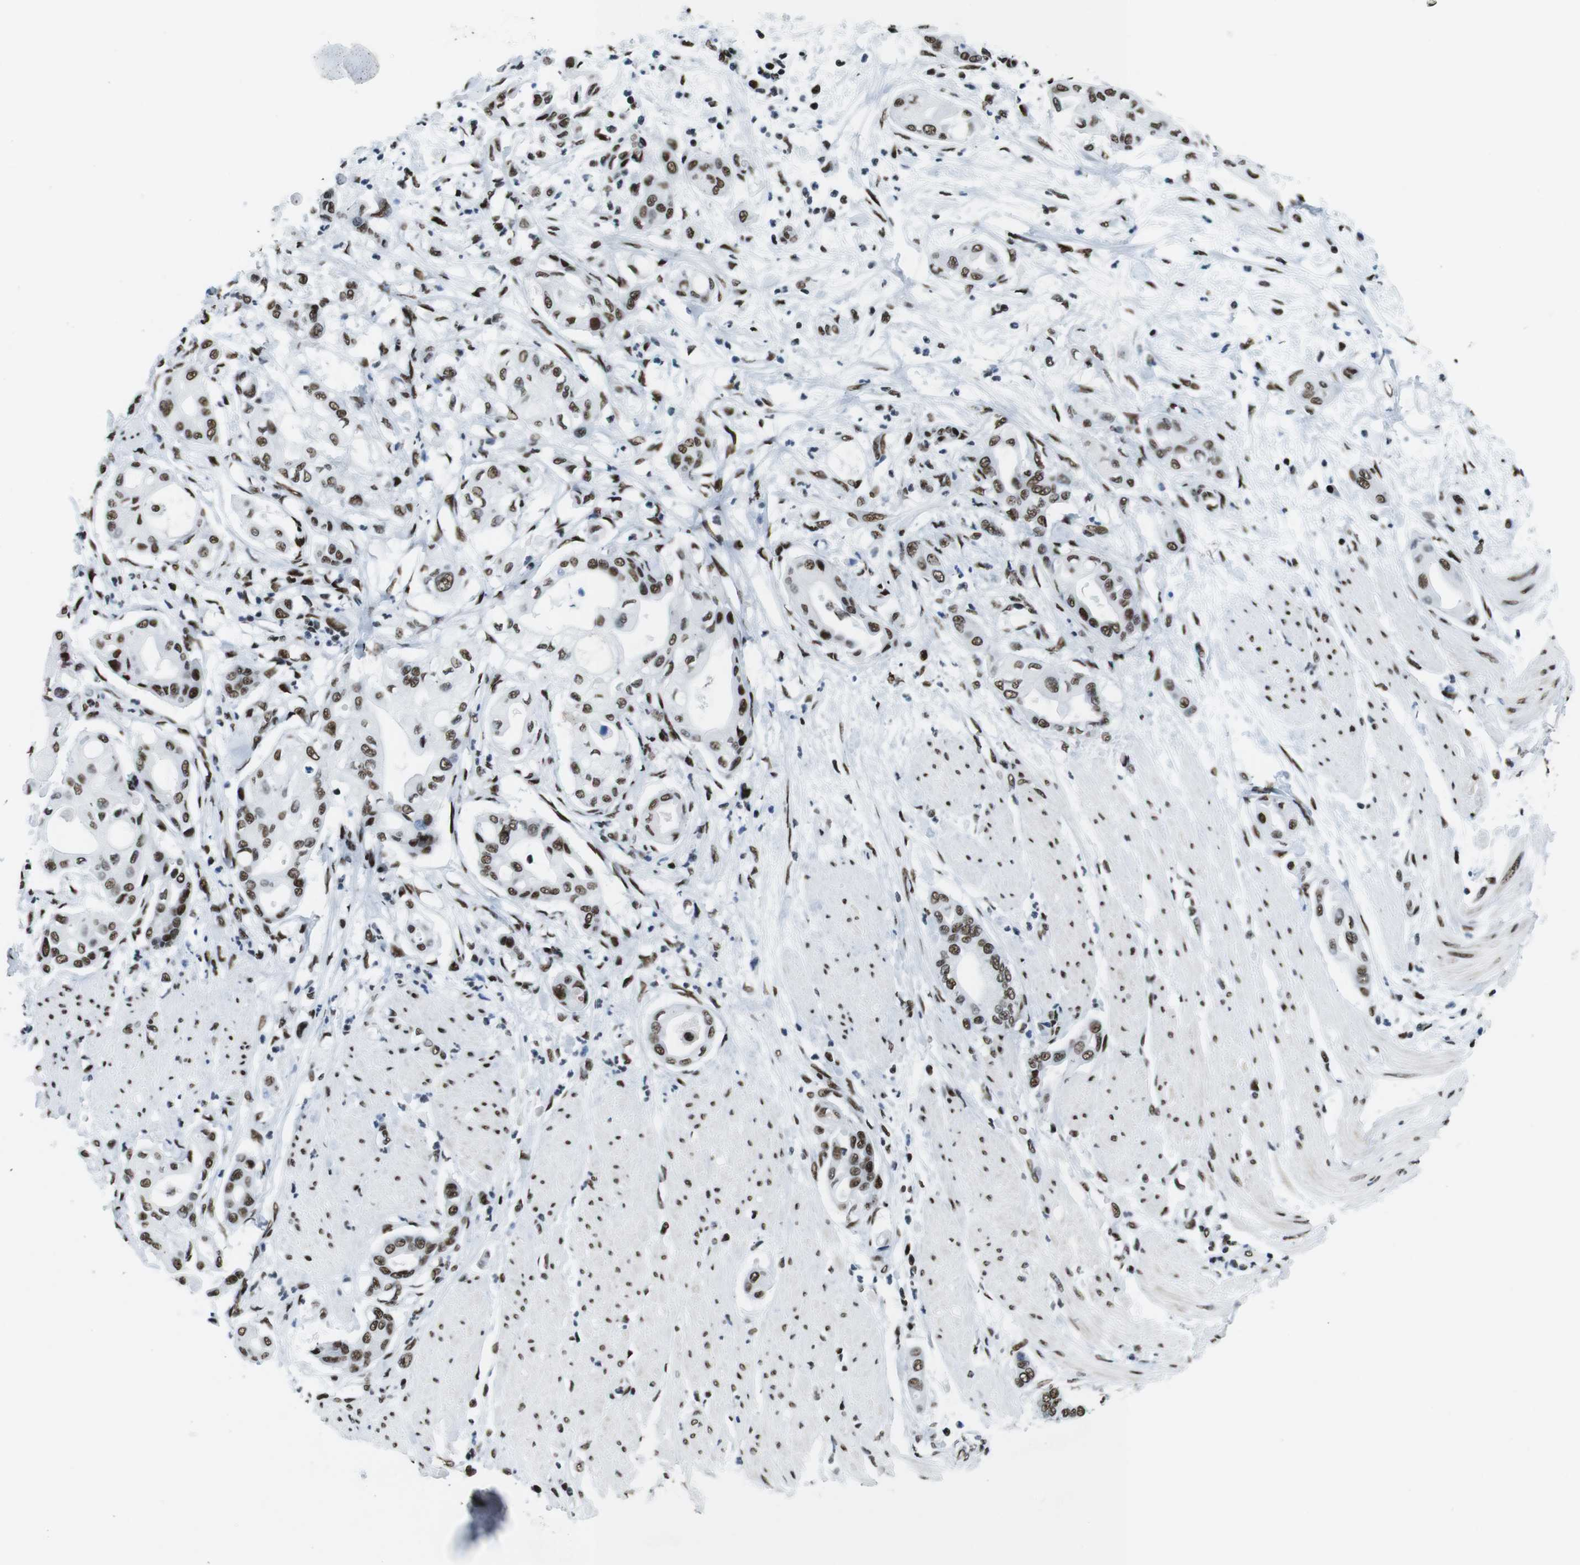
{"staining": {"intensity": "moderate", "quantity": ">75%", "location": "nuclear"}, "tissue": "pancreatic cancer", "cell_type": "Tumor cells", "image_type": "cancer", "snomed": [{"axis": "morphology", "description": "Adenocarcinoma, NOS"}, {"axis": "morphology", "description": "Adenocarcinoma, metastatic, NOS"}, {"axis": "topography", "description": "Lymph node"}, {"axis": "topography", "description": "Pancreas"}, {"axis": "topography", "description": "Duodenum"}], "caption": "Immunohistochemistry (IHC) of pancreatic metastatic adenocarcinoma exhibits medium levels of moderate nuclear staining in approximately >75% of tumor cells. (Brightfield microscopy of DAB IHC at high magnification).", "gene": "CITED2", "patient": {"sex": "female", "age": 64}}